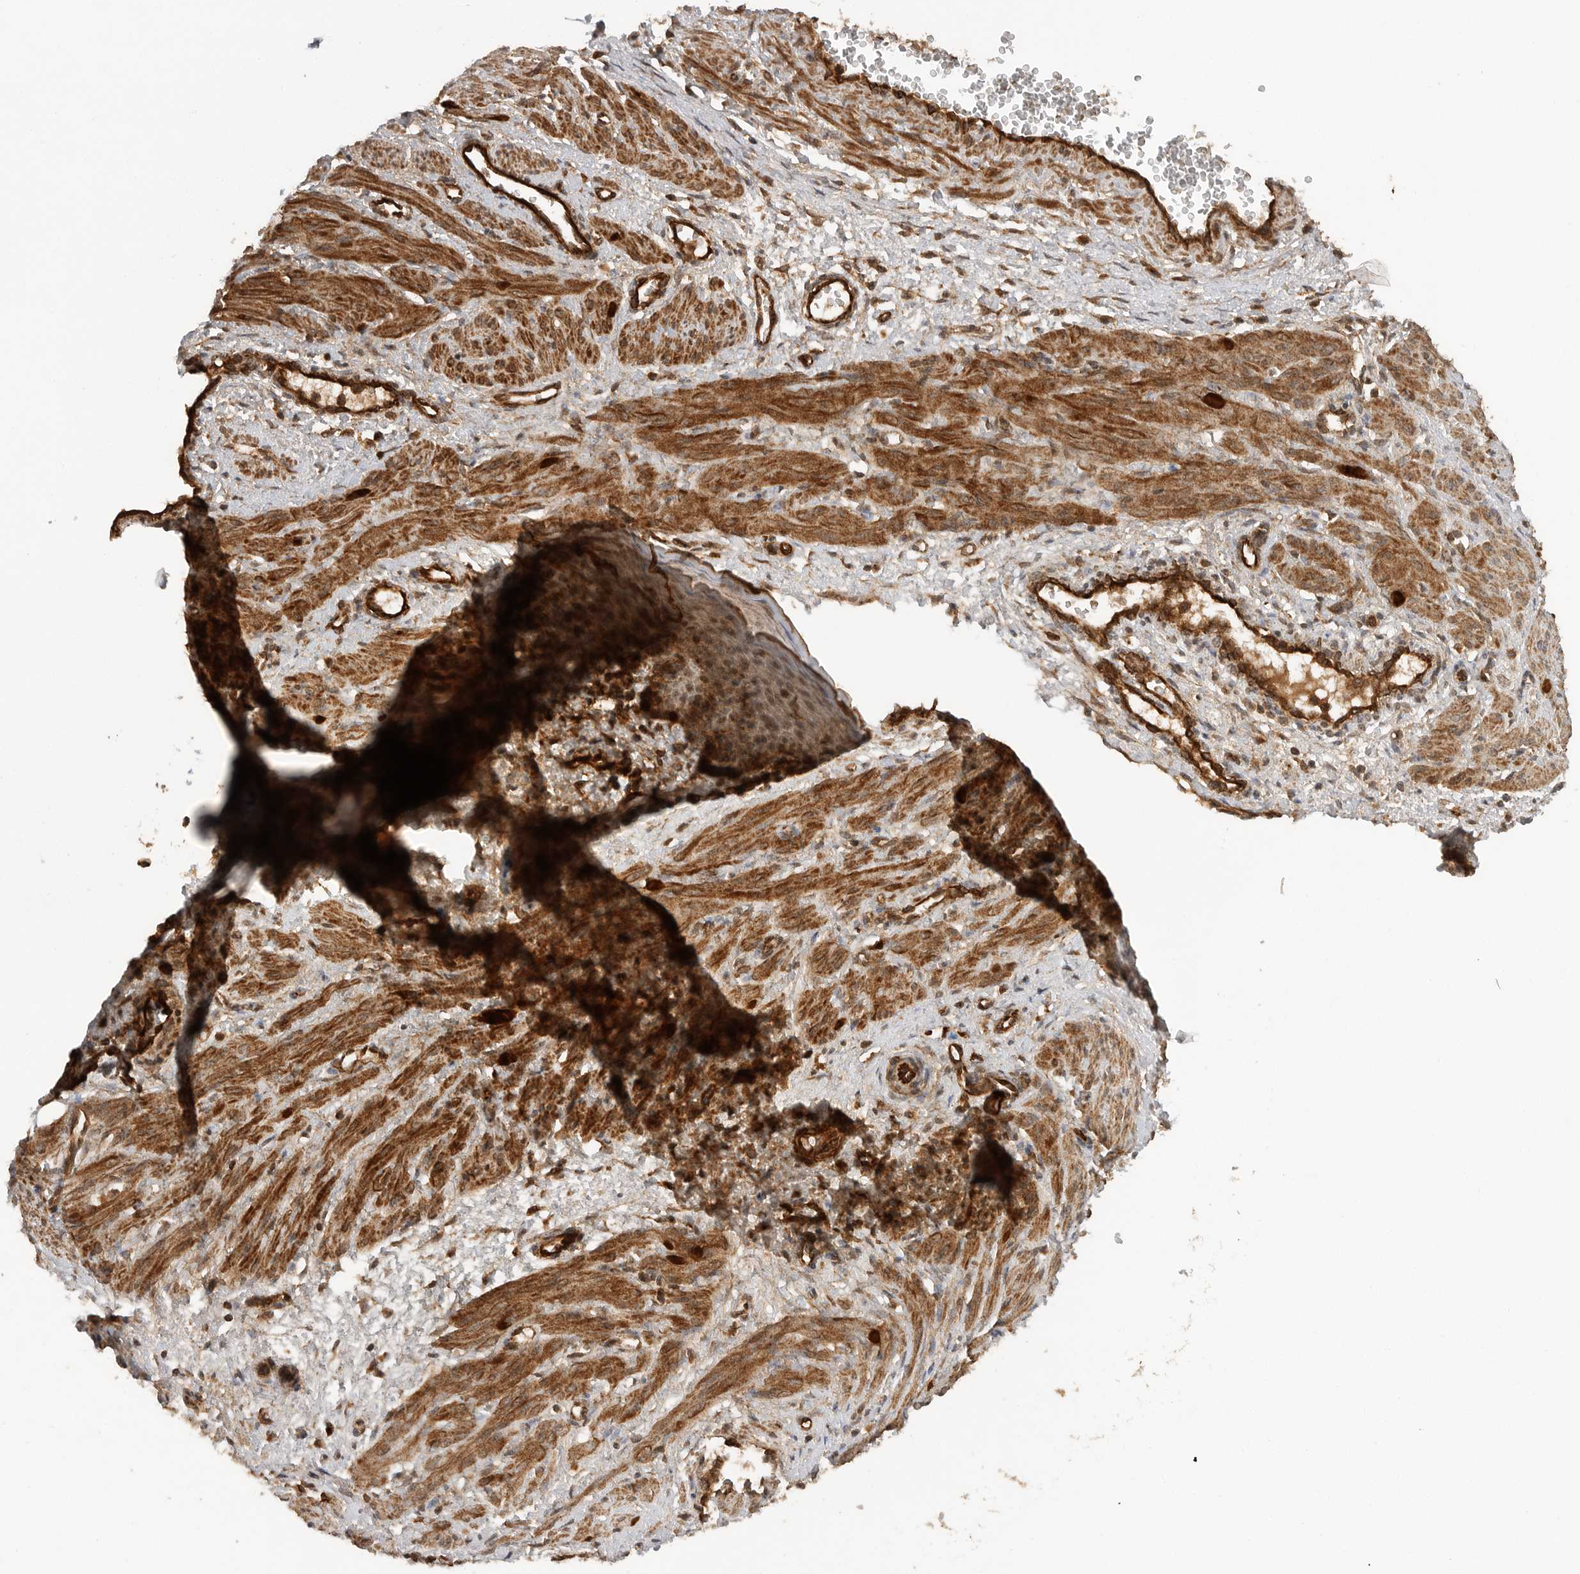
{"staining": {"intensity": "strong", "quantity": ">75%", "location": "cytoplasmic/membranous"}, "tissue": "smooth muscle", "cell_type": "Smooth muscle cells", "image_type": "normal", "snomed": [{"axis": "morphology", "description": "Normal tissue, NOS"}, {"axis": "topography", "description": "Endometrium"}], "caption": "Smooth muscle stained with DAB immunohistochemistry (IHC) exhibits high levels of strong cytoplasmic/membranous positivity in about >75% of smooth muscle cells. The staining was performed using DAB, with brown indicating positive protein expression. Nuclei are stained blue with hematoxylin.", "gene": "PRDX4", "patient": {"sex": "female", "age": 33}}